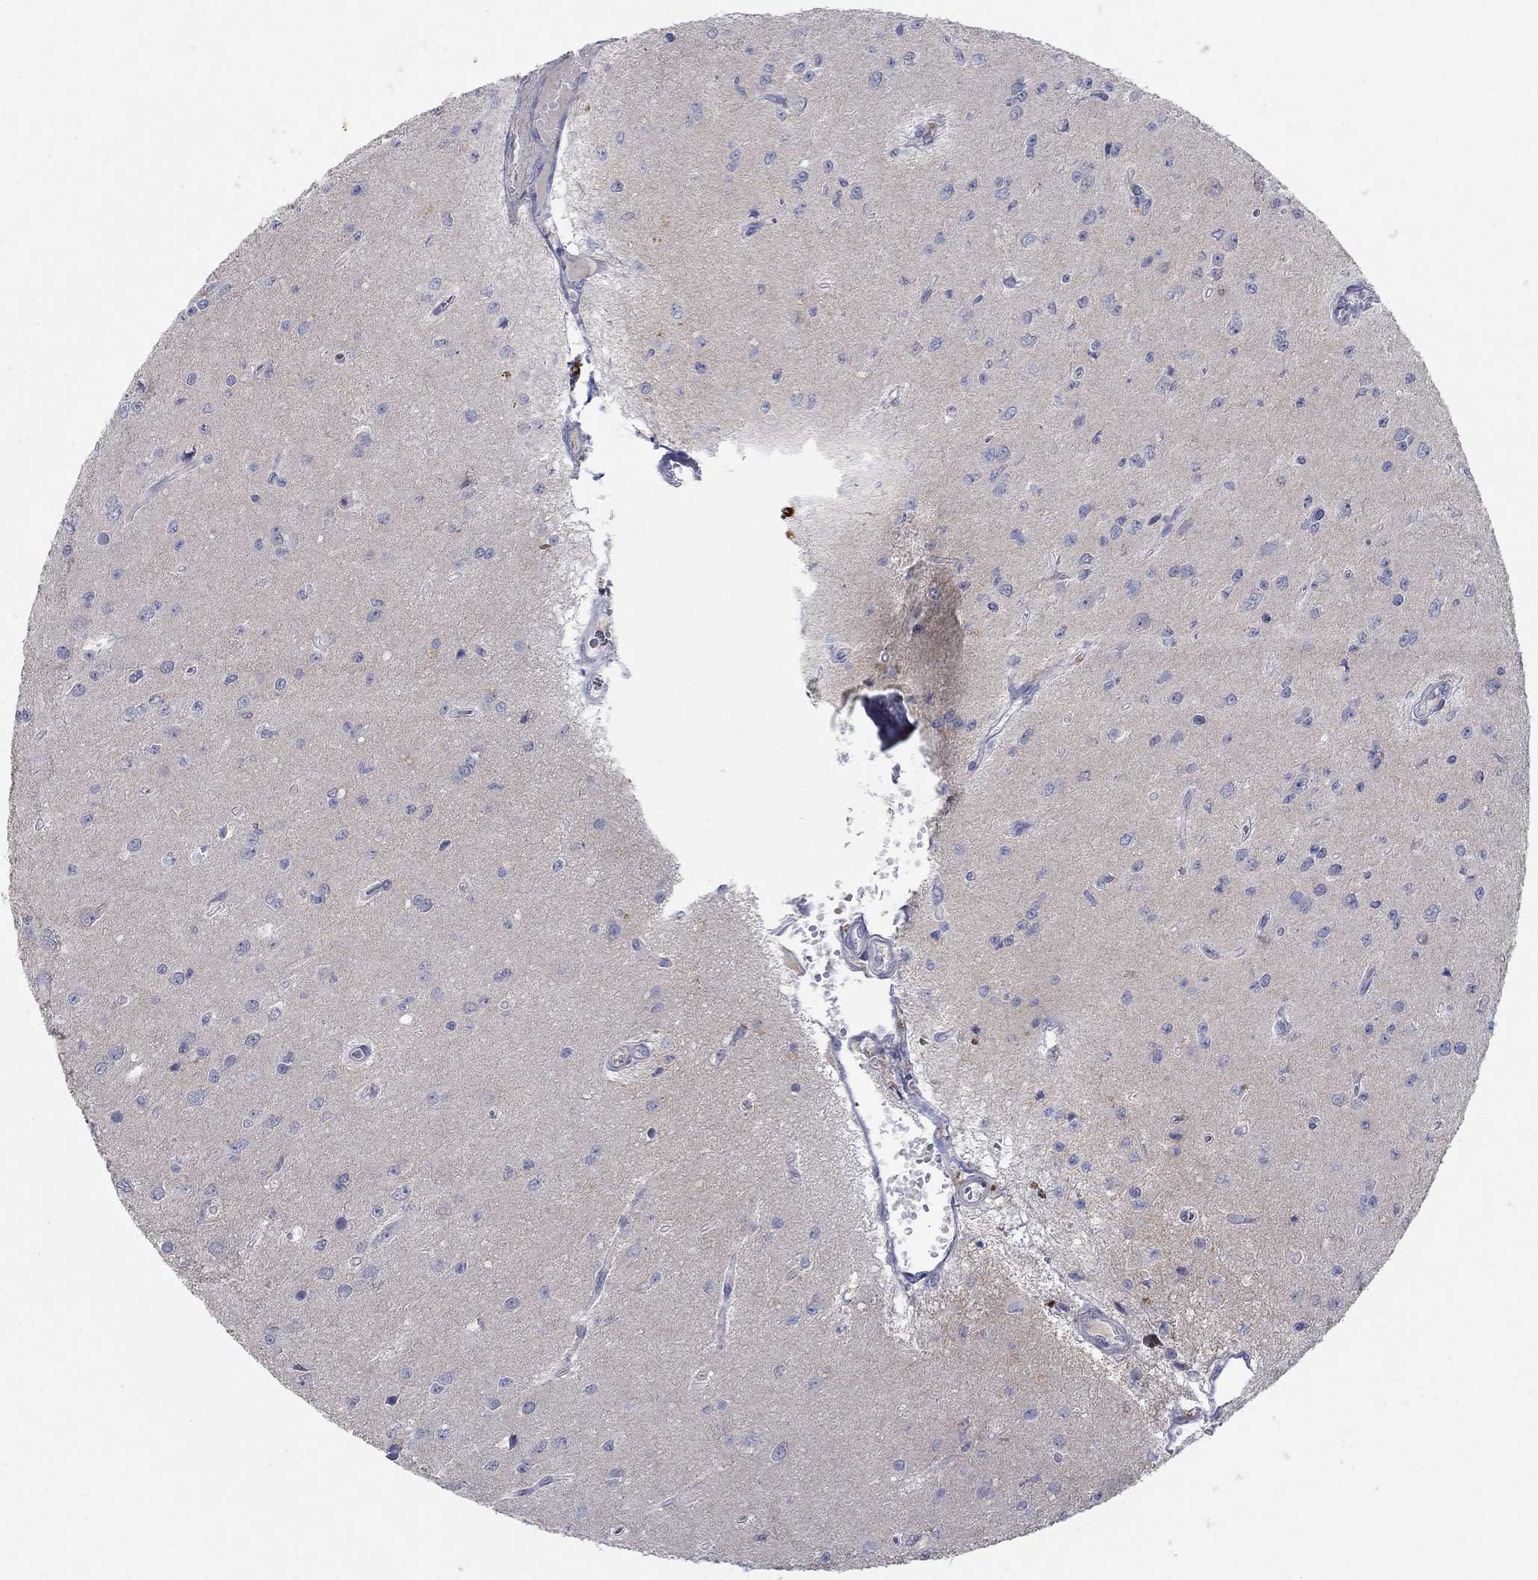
{"staining": {"intensity": "negative", "quantity": "none", "location": "none"}, "tissue": "glioma", "cell_type": "Tumor cells", "image_type": "cancer", "snomed": [{"axis": "morphology", "description": "Glioma, malignant, Low grade"}, {"axis": "topography", "description": "Brain"}], "caption": "Immunohistochemical staining of human malignant glioma (low-grade) shows no significant staining in tumor cells.", "gene": "TMEM249", "patient": {"sex": "female", "age": 45}}